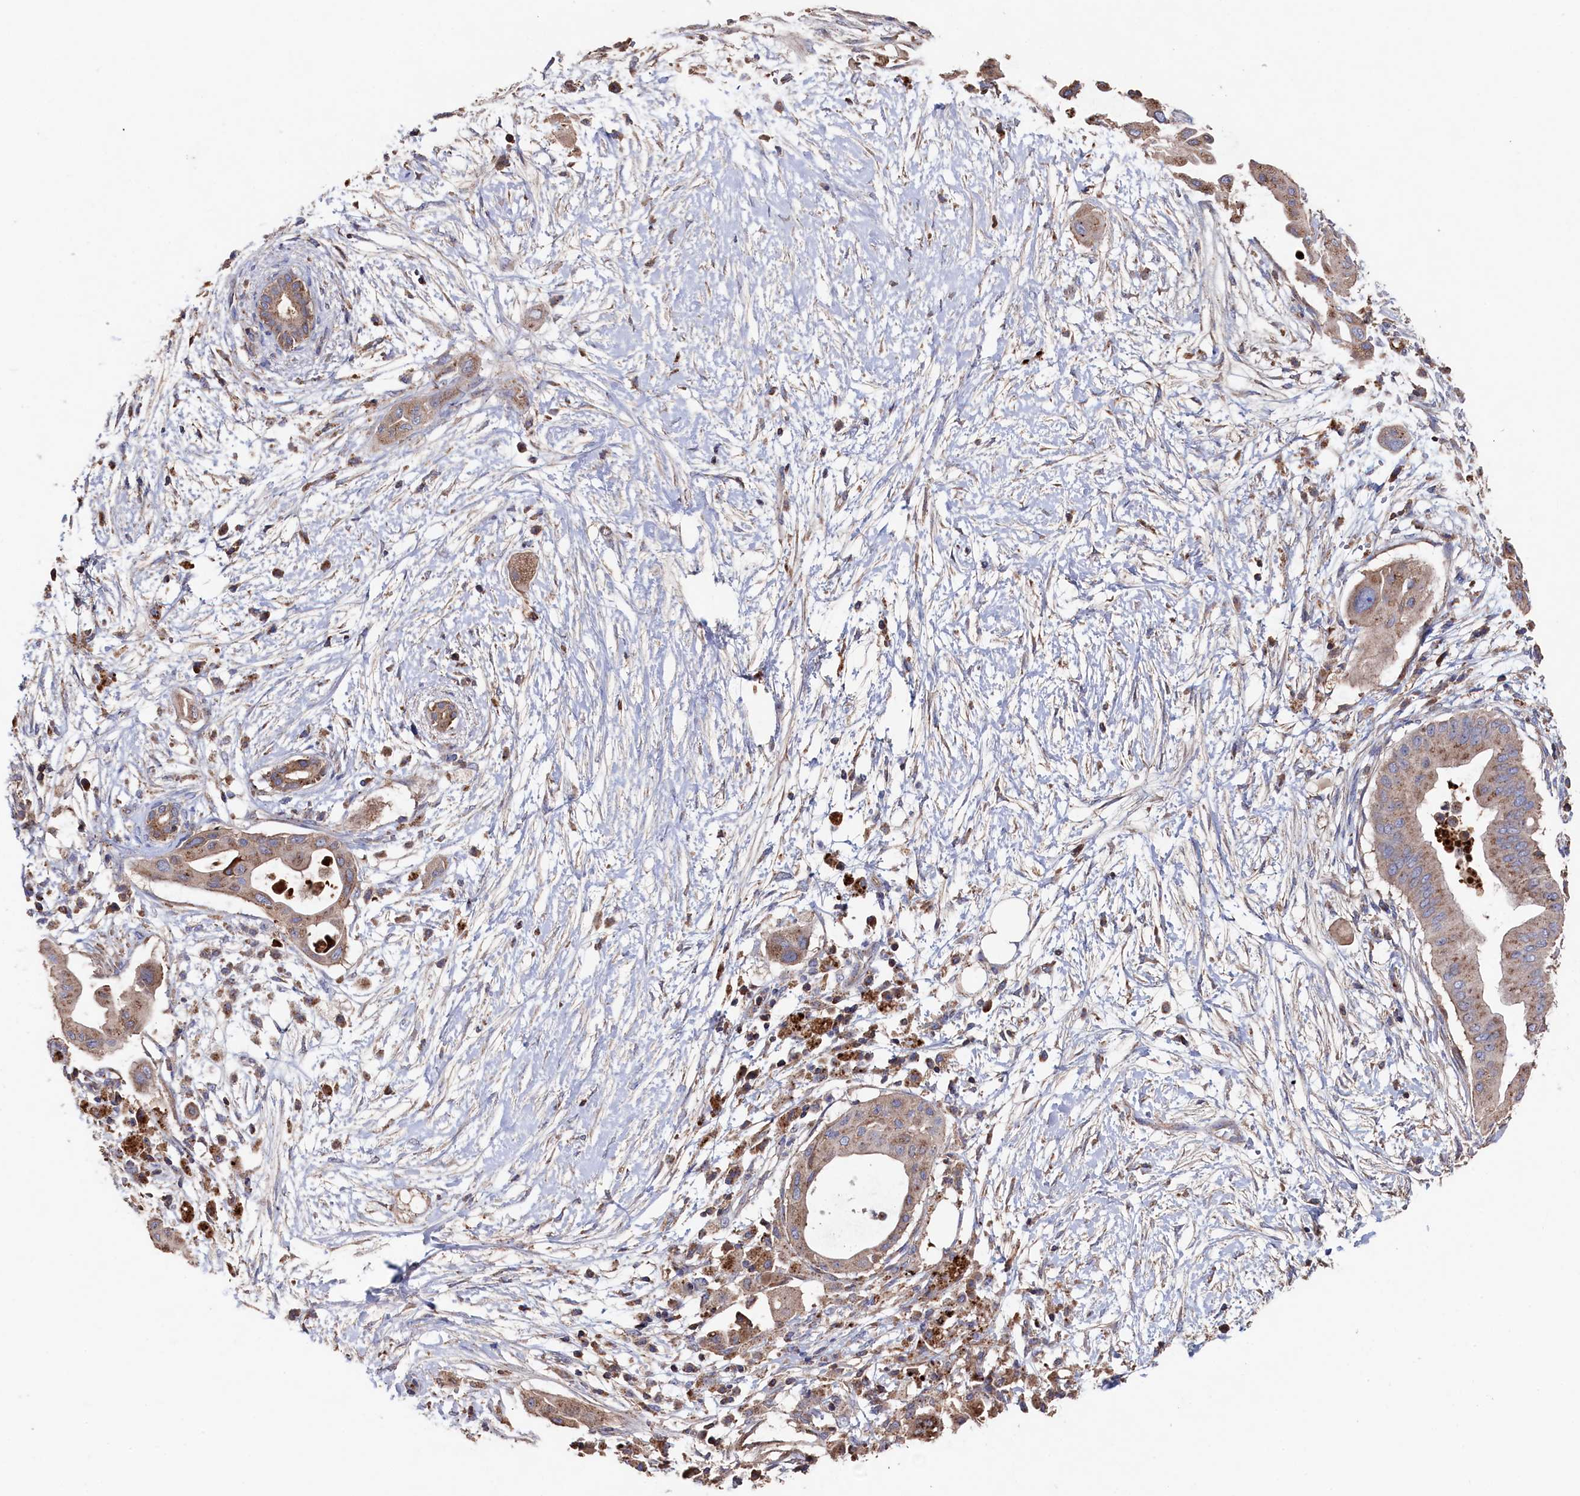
{"staining": {"intensity": "moderate", "quantity": ">75%", "location": "cytoplasmic/membranous"}, "tissue": "pancreatic cancer", "cell_type": "Tumor cells", "image_type": "cancer", "snomed": [{"axis": "morphology", "description": "Adenocarcinoma, NOS"}, {"axis": "topography", "description": "Pancreas"}], "caption": "About >75% of tumor cells in human pancreatic cancer display moderate cytoplasmic/membranous protein expression as visualized by brown immunohistochemical staining.", "gene": "TK2", "patient": {"sex": "male", "age": 68}}